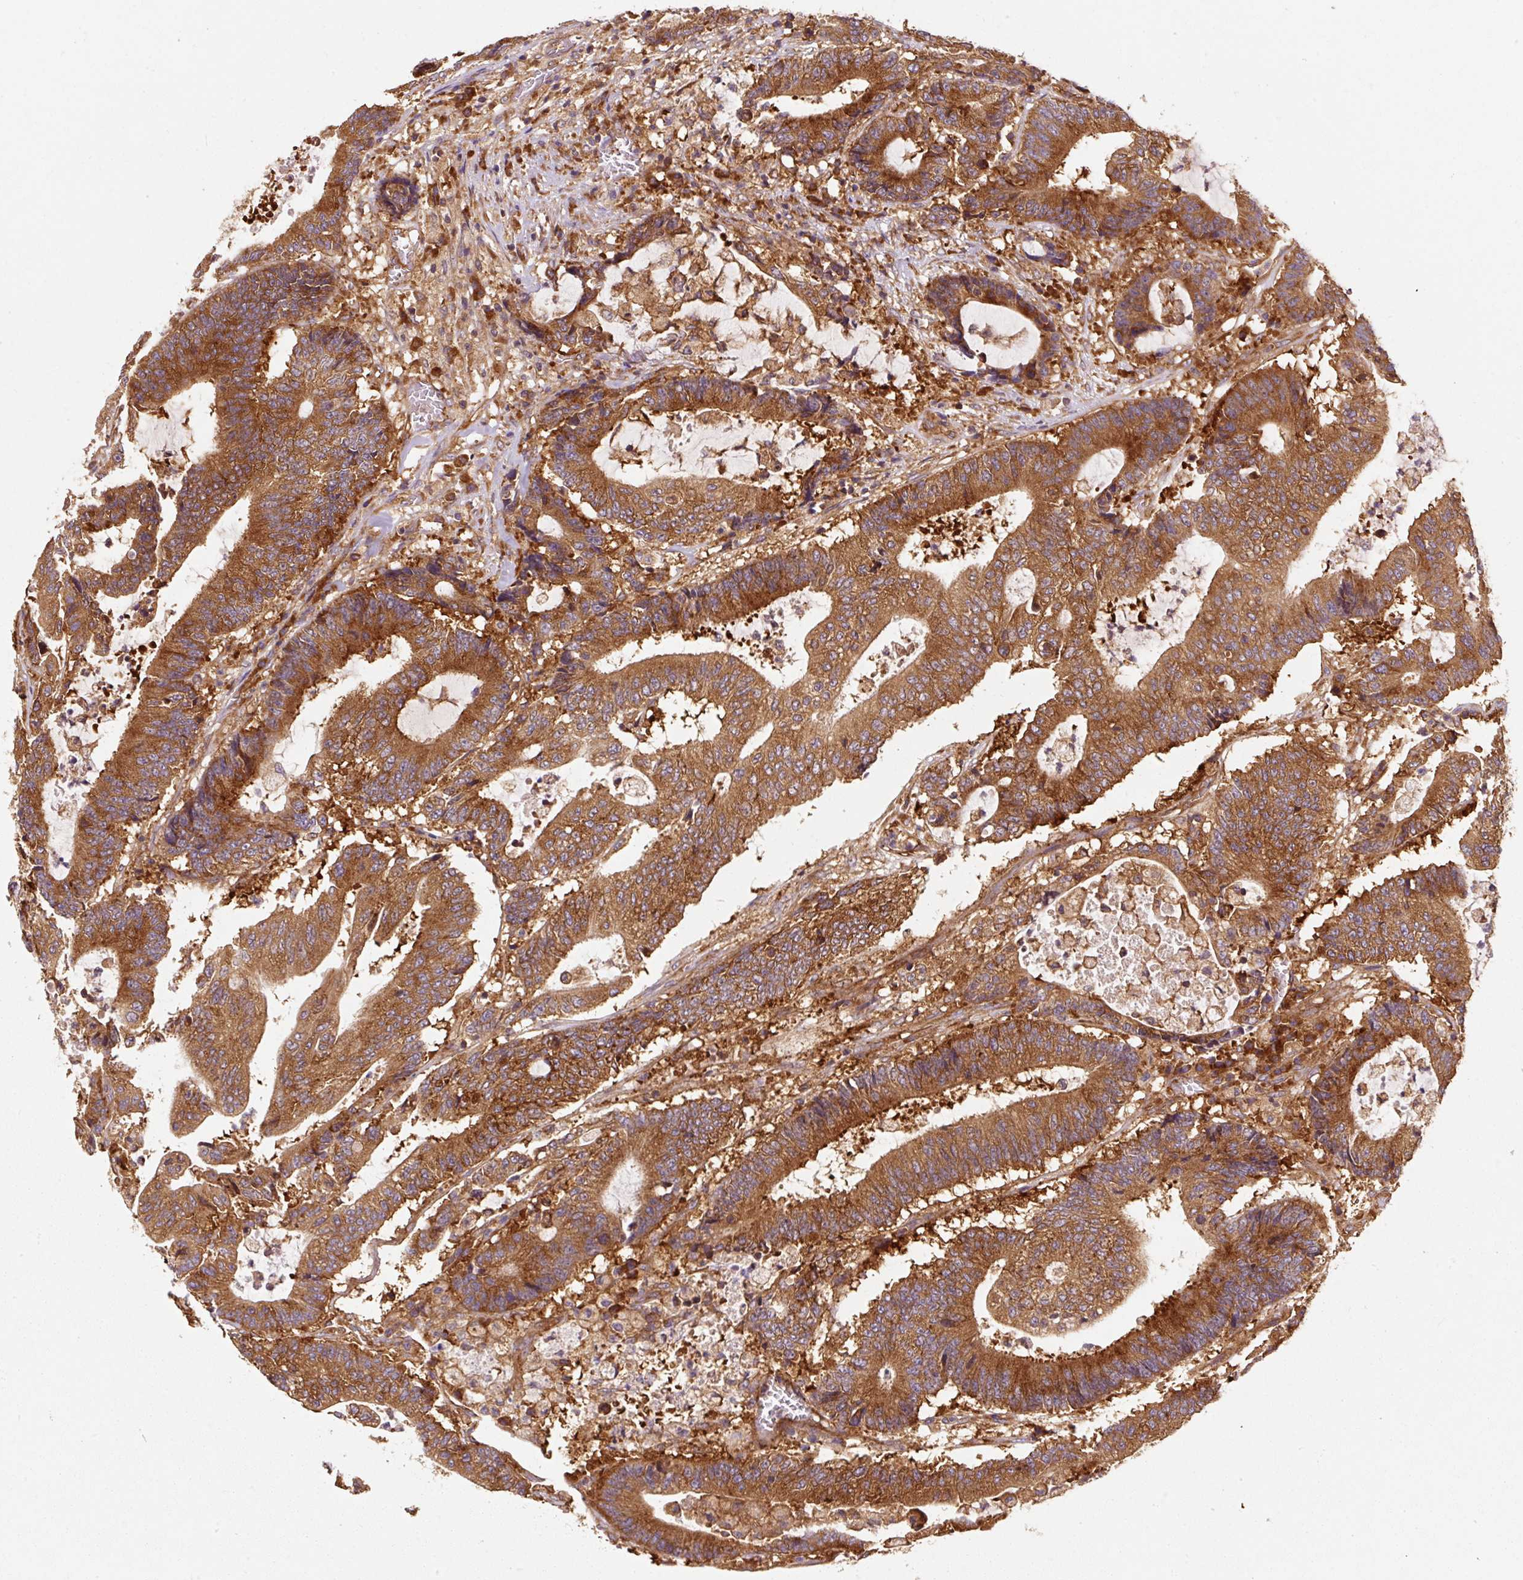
{"staining": {"intensity": "strong", "quantity": ">75%", "location": "cytoplasmic/membranous"}, "tissue": "colorectal cancer", "cell_type": "Tumor cells", "image_type": "cancer", "snomed": [{"axis": "morphology", "description": "Adenocarcinoma, NOS"}, {"axis": "topography", "description": "Colon"}], "caption": "There is high levels of strong cytoplasmic/membranous expression in tumor cells of colorectal cancer (adenocarcinoma), as demonstrated by immunohistochemical staining (brown color).", "gene": "EIF2S2", "patient": {"sex": "female", "age": 84}}